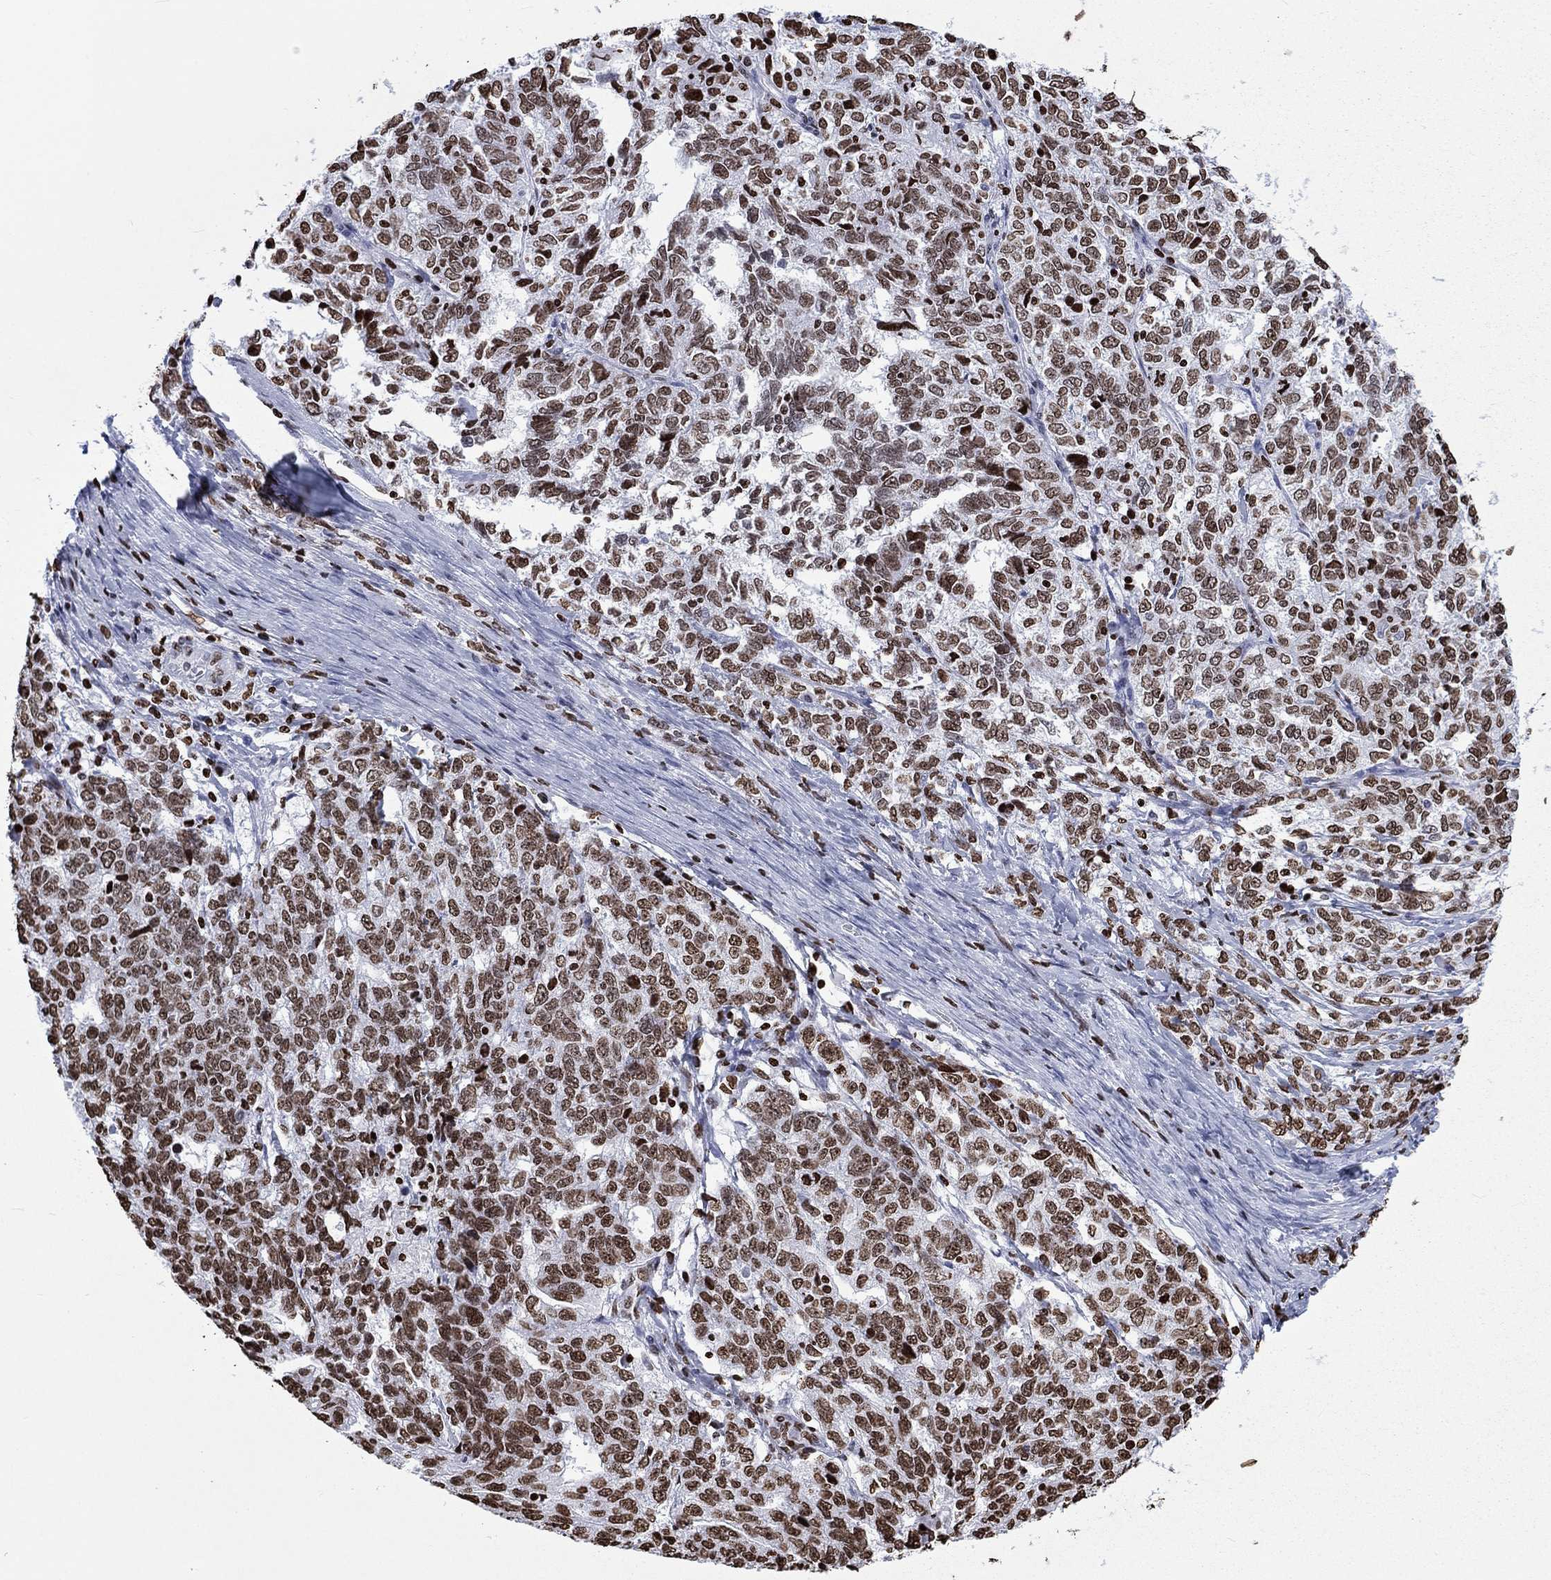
{"staining": {"intensity": "moderate", "quantity": ">75%", "location": "nuclear"}, "tissue": "ovarian cancer", "cell_type": "Tumor cells", "image_type": "cancer", "snomed": [{"axis": "morphology", "description": "Cystadenocarcinoma, serous, NOS"}, {"axis": "topography", "description": "Ovary"}], "caption": "Immunohistochemistry (DAB) staining of serous cystadenocarcinoma (ovarian) reveals moderate nuclear protein positivity in approximately >75% of tumor cells.", "gene": "H1-5", "patient": {"sex": "female", "age": 71}}